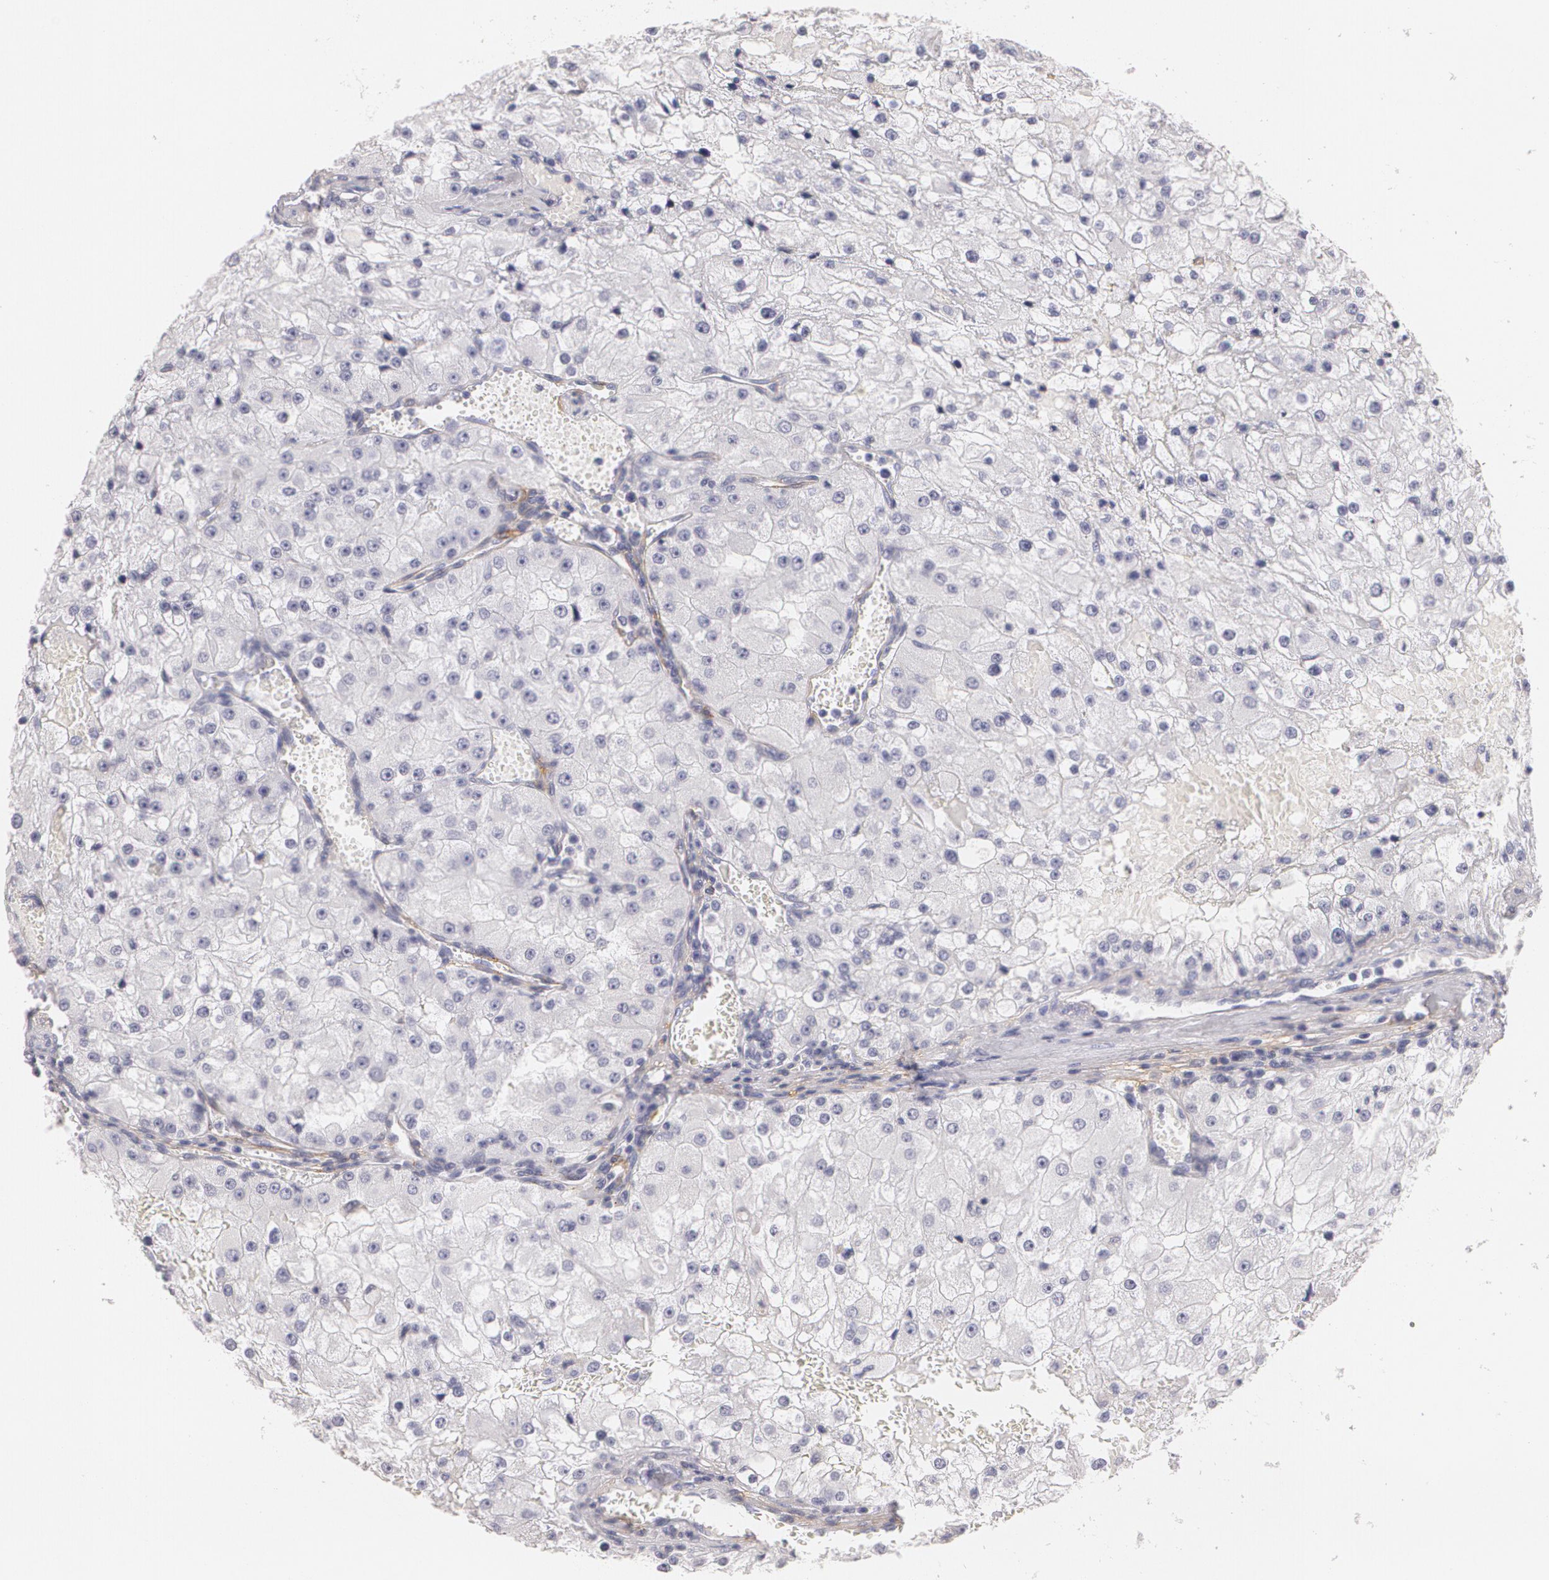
{"staining": {"intensity": "negative", "quantity": "none", "location": "none"}, "tissue": "renal cancer", "cell_type": "Tumor cells", "image_type": "cancer", "snomed": [{"axis": "morphology", "description": "Adenocarcinoma, NOS"}, {"axis": "topography", "description": "Kidney"}], "caption": "A micrograph of renal cancer (adenocarcinoma) stained for a protein exhibits no brown staining in tumor cells.", "gene": "NGFR", "patient": {"sex": "female", "age": 74}}